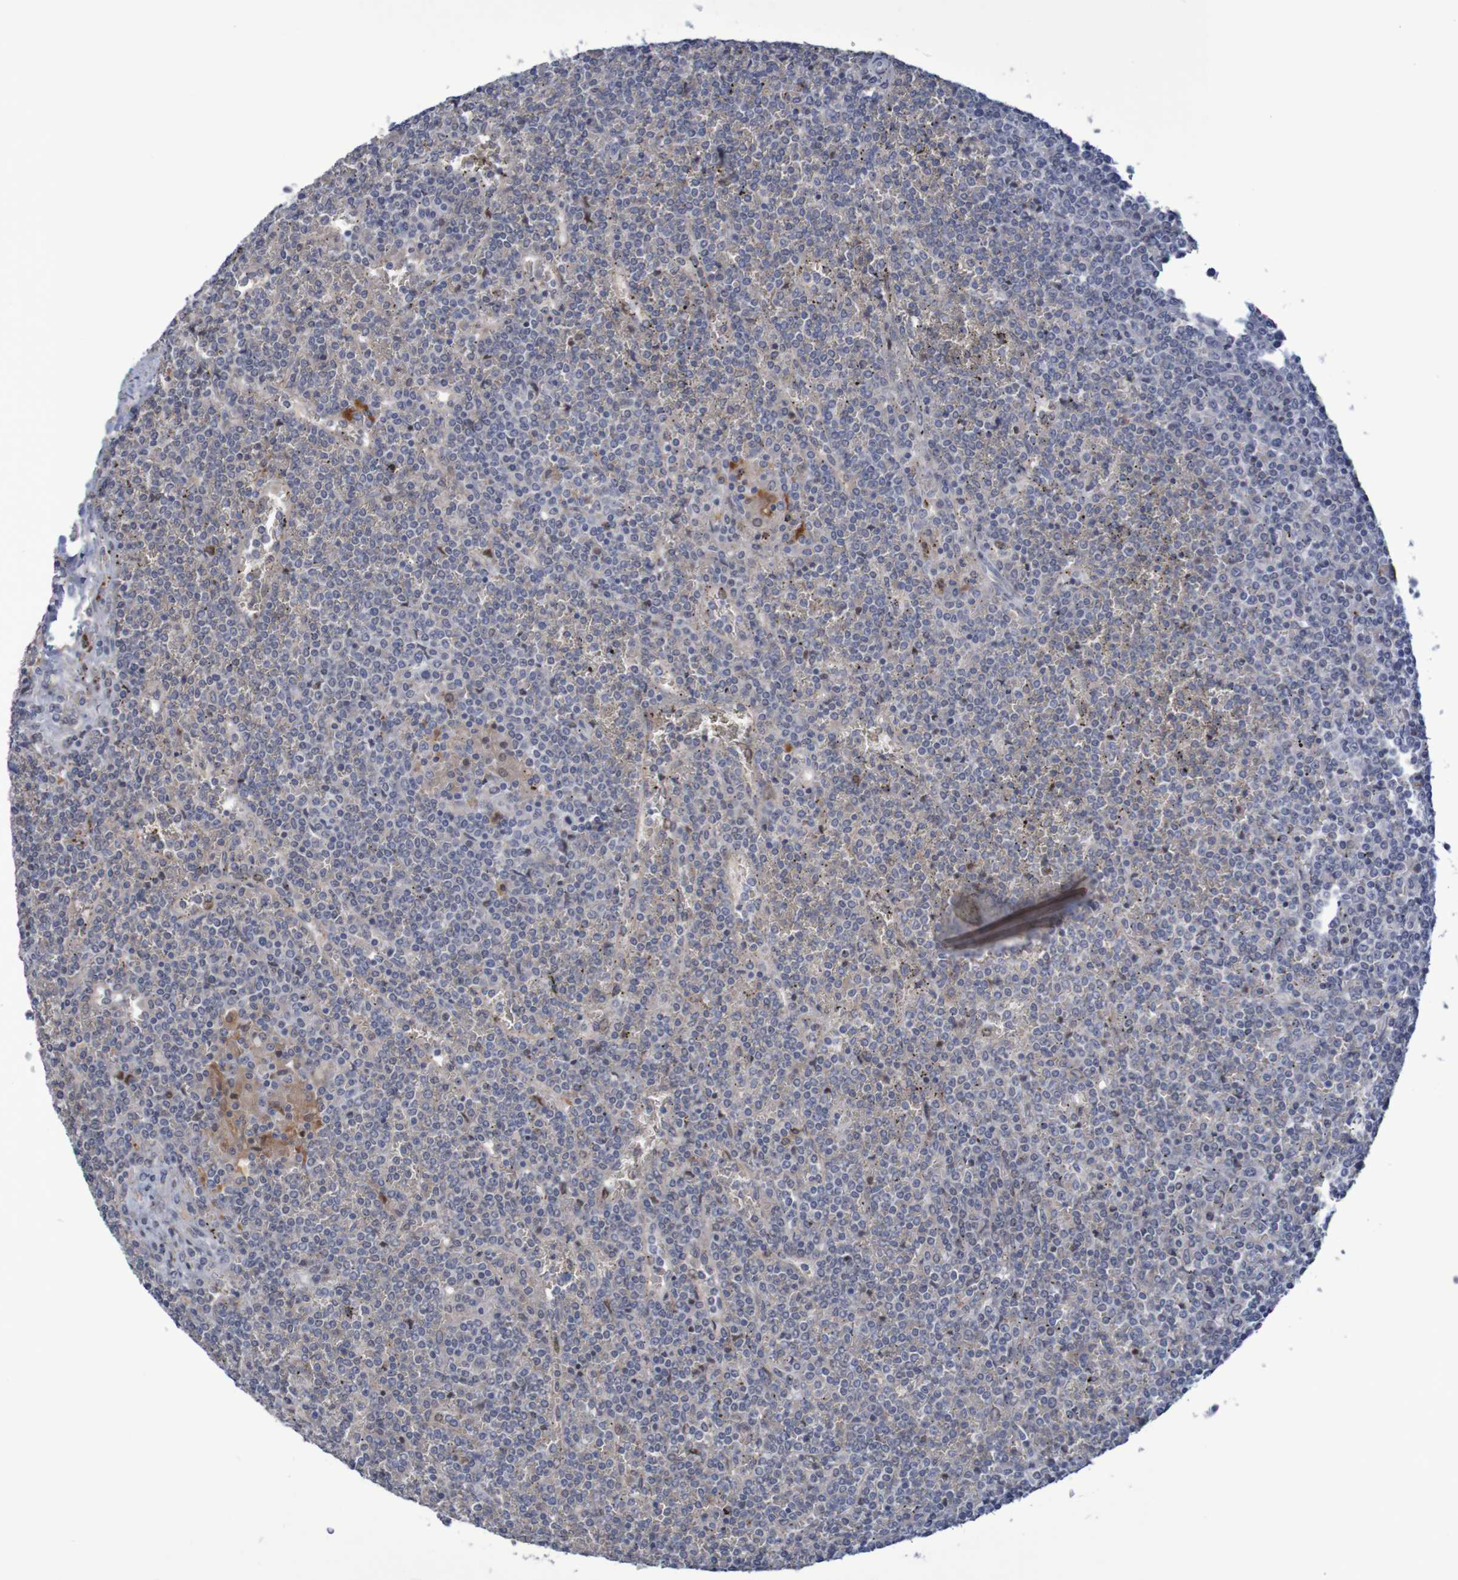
{"staining": {"intensity": "negative", "quantity": "none", "location": "none"}, "tissue": "lymphoma", "cell_type": "Tumor cells", "image_type": "cancer", "snomed": [{"axis": "morphology", "description": "Malignant lymphoma, non-Hodgkin's type, Low grade"}, {"axis": "topography", "description": "Spleen"}], "caption": "Tumor cells show no significant positivity in lymphoma. (DAB immunohistochemistry (IHC), high magnification).", "gene": "FBP2", "patient": {"sex": "female", "age": 19}}